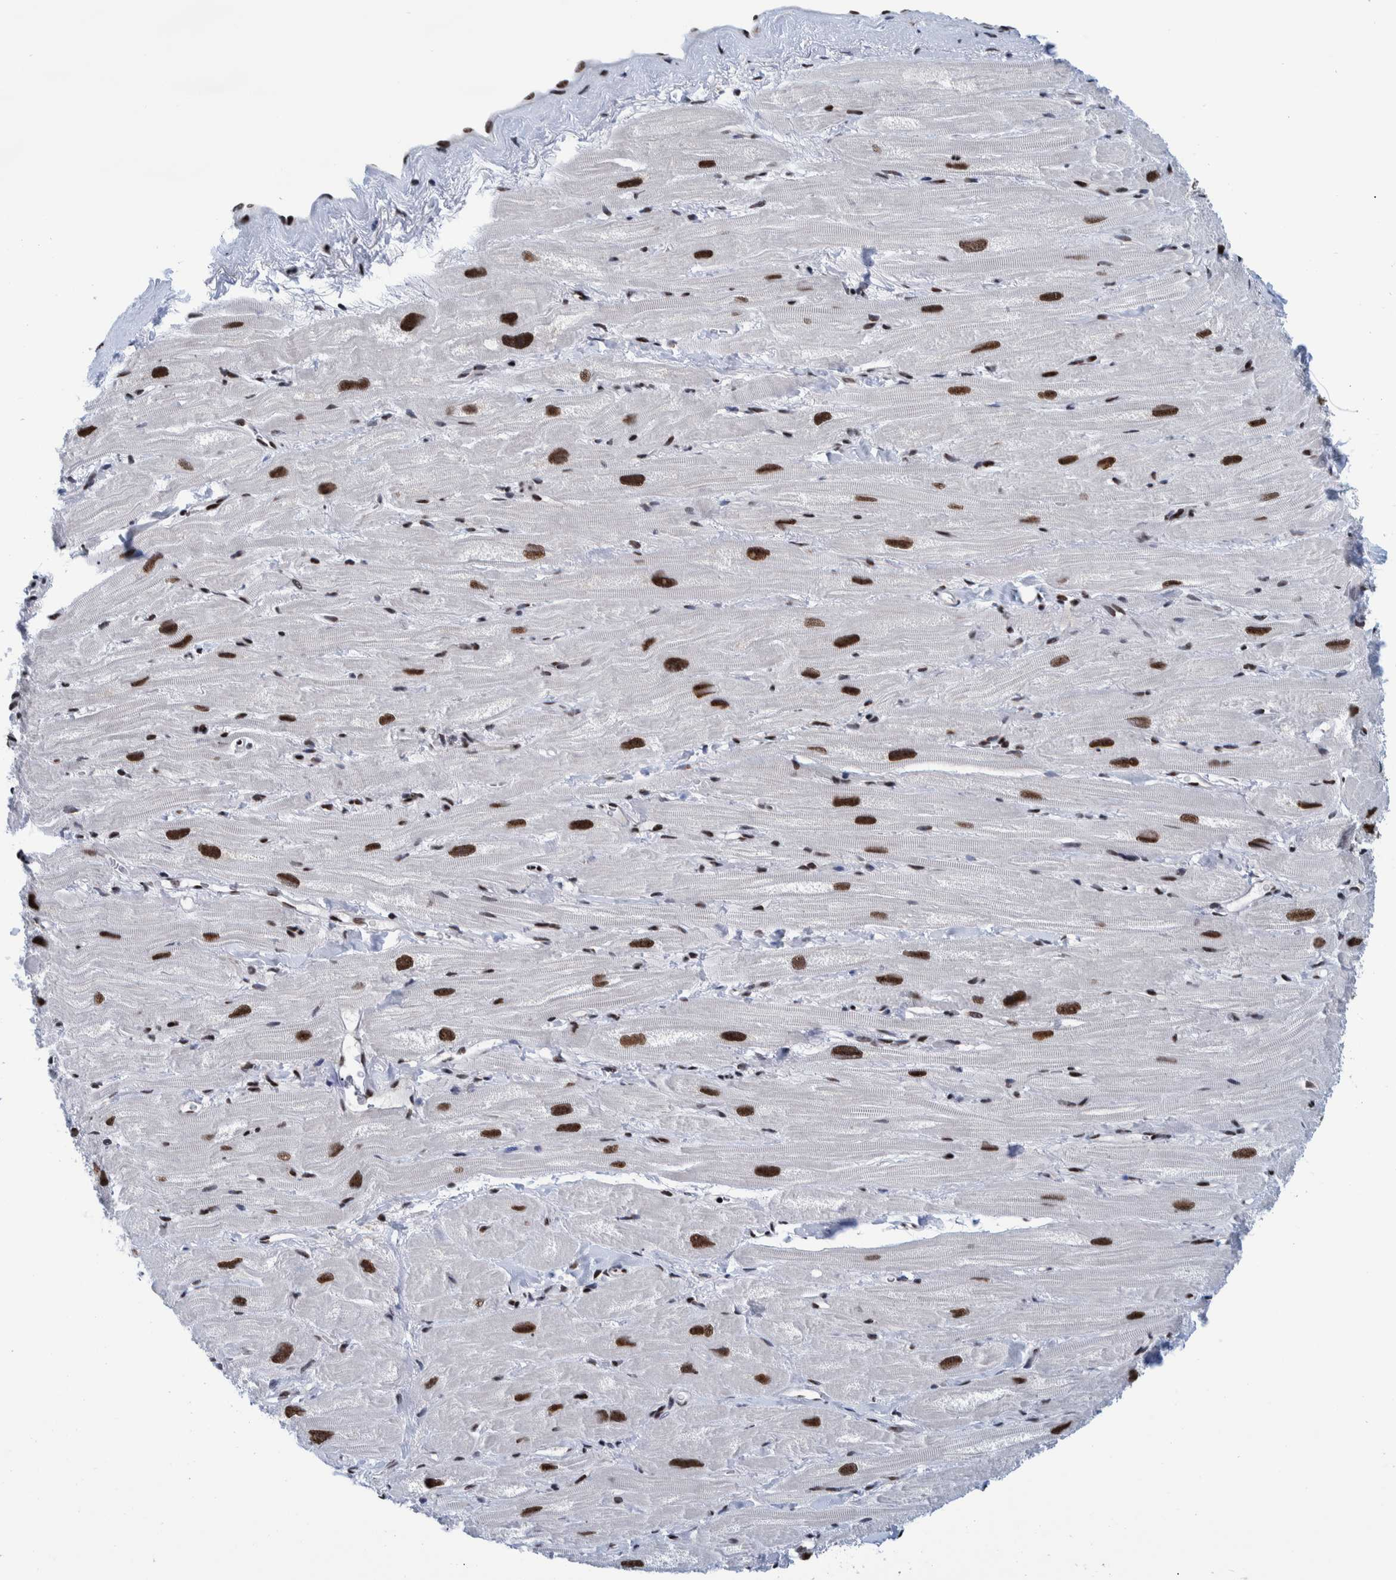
{"staining": {"intensity": "strong", "quantity": ">75%", "location": "nuclear"}, "tissue": "heart muscle", "cell_type": "Cardiomyocytes", "image_type": "normal", "snomed": [{"axis": "morphology", "description": "Normal tissue, NOS"}, {"axis": "topography", "description": "Heart"}], "caption": "Brown immunohistochemical staining in unremarkable human heart muscle demonstrates strong nuclear staining in about >75% of cardiomyocytes. Nuclei are stained in blue.", "gene": "EFTUD2", "patient": {"sex": "male", "age": 49}}